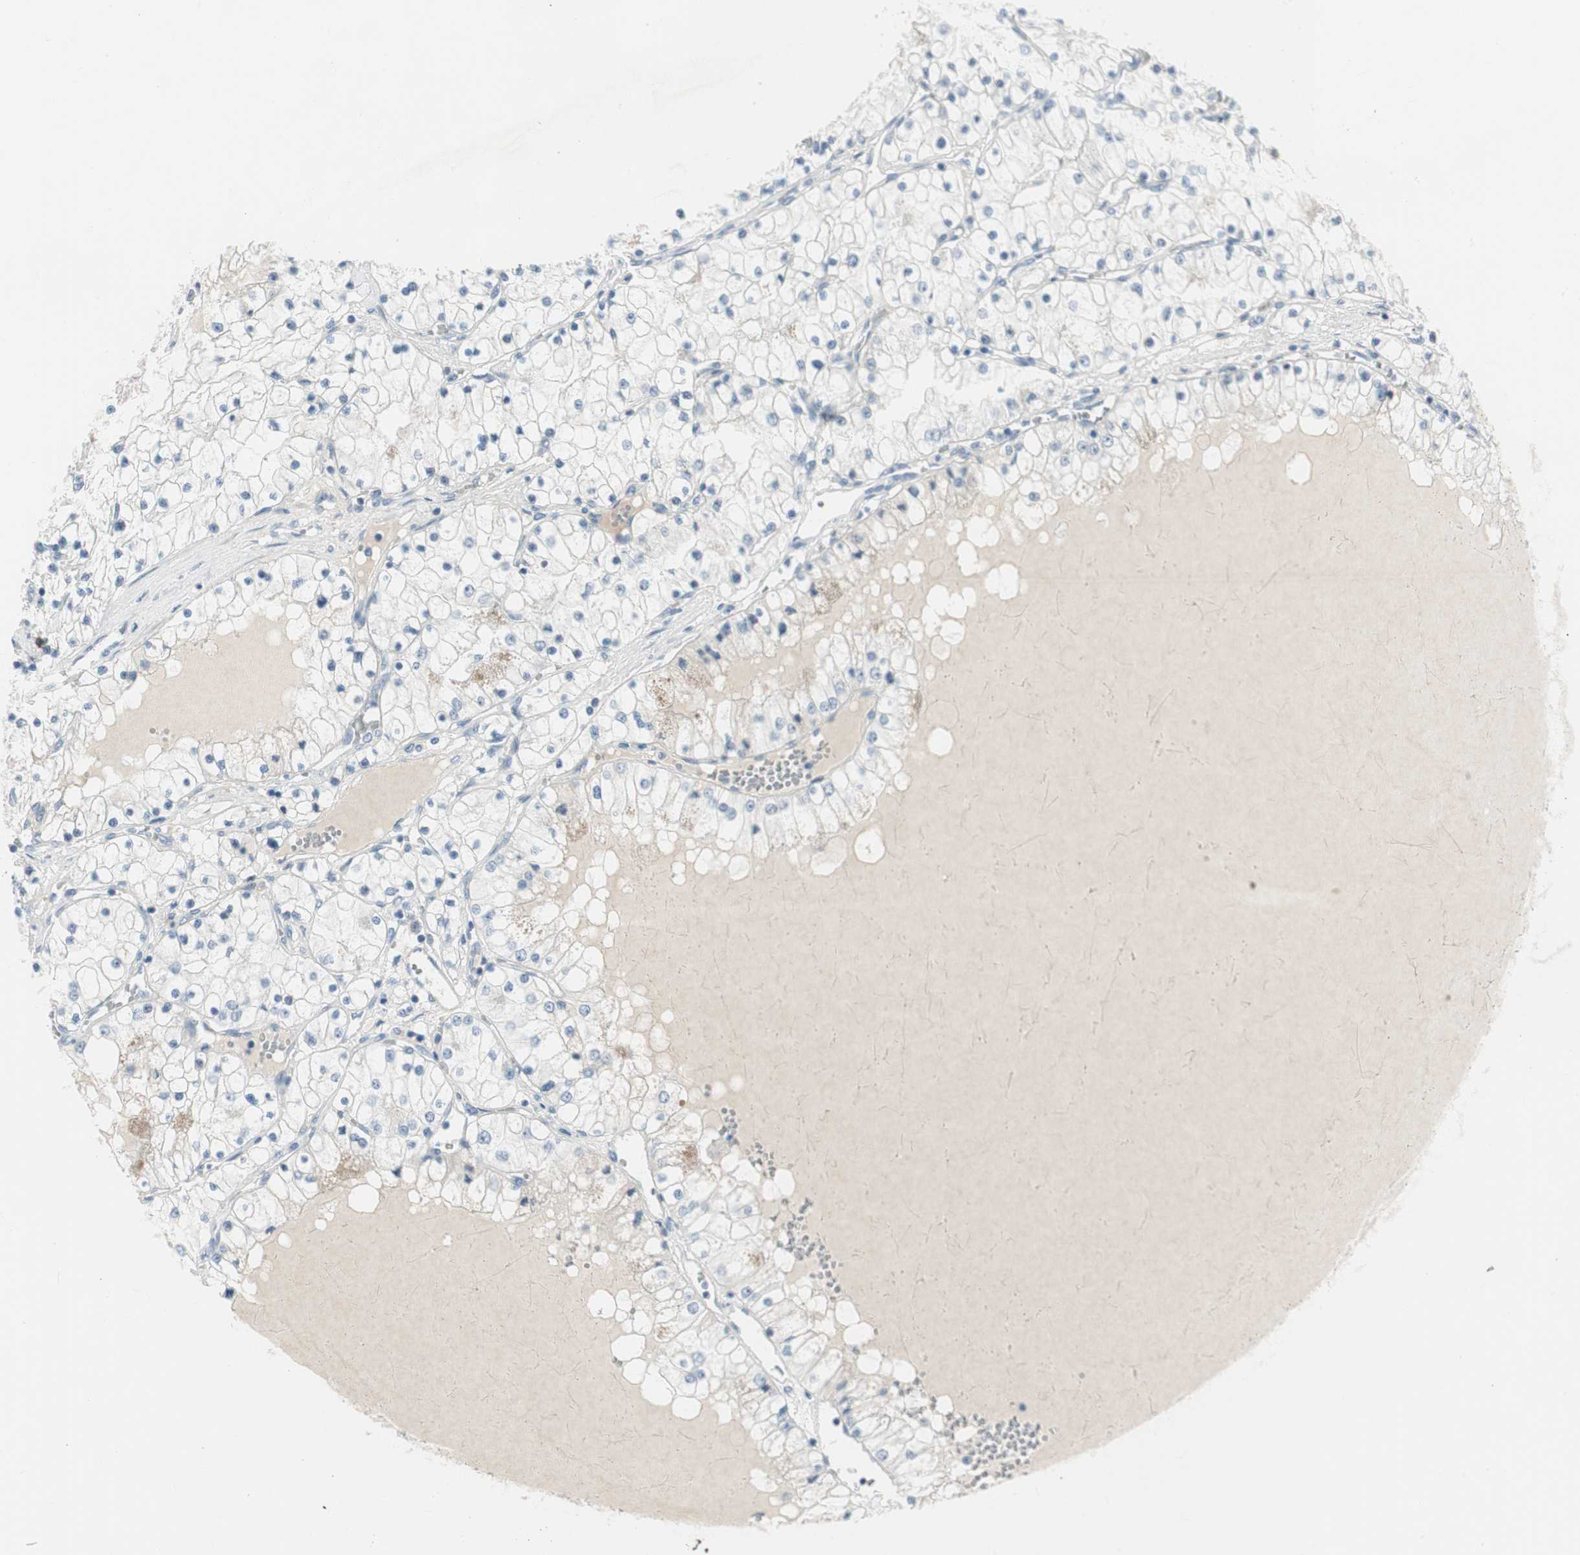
{"staining": {"intensity": "negative", "quantity": "none", "location": "none"}, "tissue": "renal cancer", "cell_type": "Tumor cells", "image_type": "cancer", "snomed": [{"axis": "morphology", "description": "Adenocarcinoma, NOS"}, {"axis": "topography", "description": "Kidney"}], "caption": "This is an immunohistochemistry (IHC) micrograph of renal cancer (adenocarcinoma). There is no expression in tumor cells.", "gene": "SPINK4", "patient": {"sex": "male", "age": 68}}